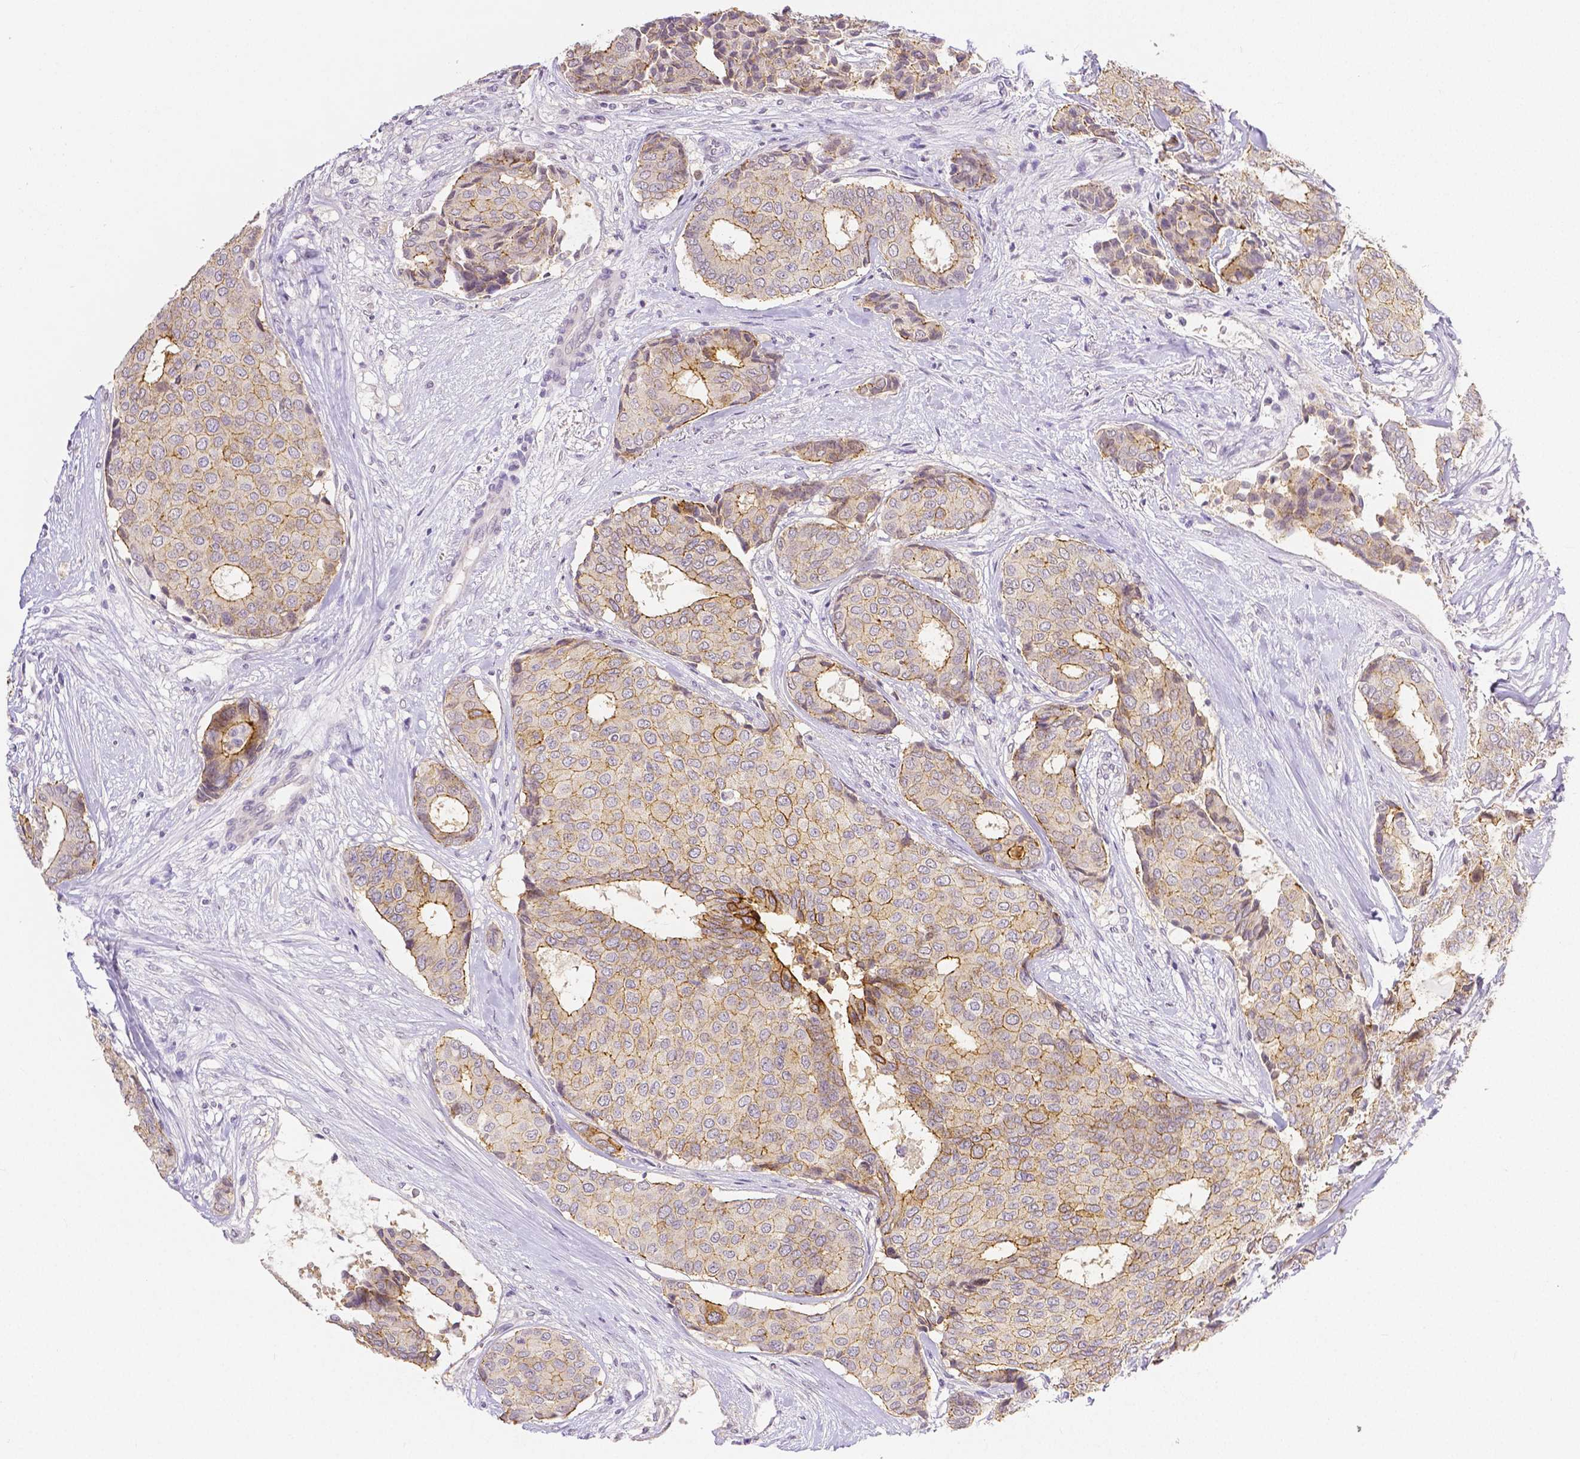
{"staining": {"intensity": "moderate", "quantity": "25%-75%", "location": "cytoplasmic/membranous"}, "tissue": "breast cancer", "cell_type": "Tumor cells", "image_type": "cancer", "snomed": [{"axis": "morphology", "description": "Duct carcinoma"}, {"axis": "topography", "description": "Breast"}], "caption": "Infiltrating ductal carcinoma (breast) stained with a brown dye shows moderate cytoplasmic/membranous positive staining in approximately 25%-75% of tumor cells.", "gene": "OCLN", "patient": {"sex": "female", "age": 75}}